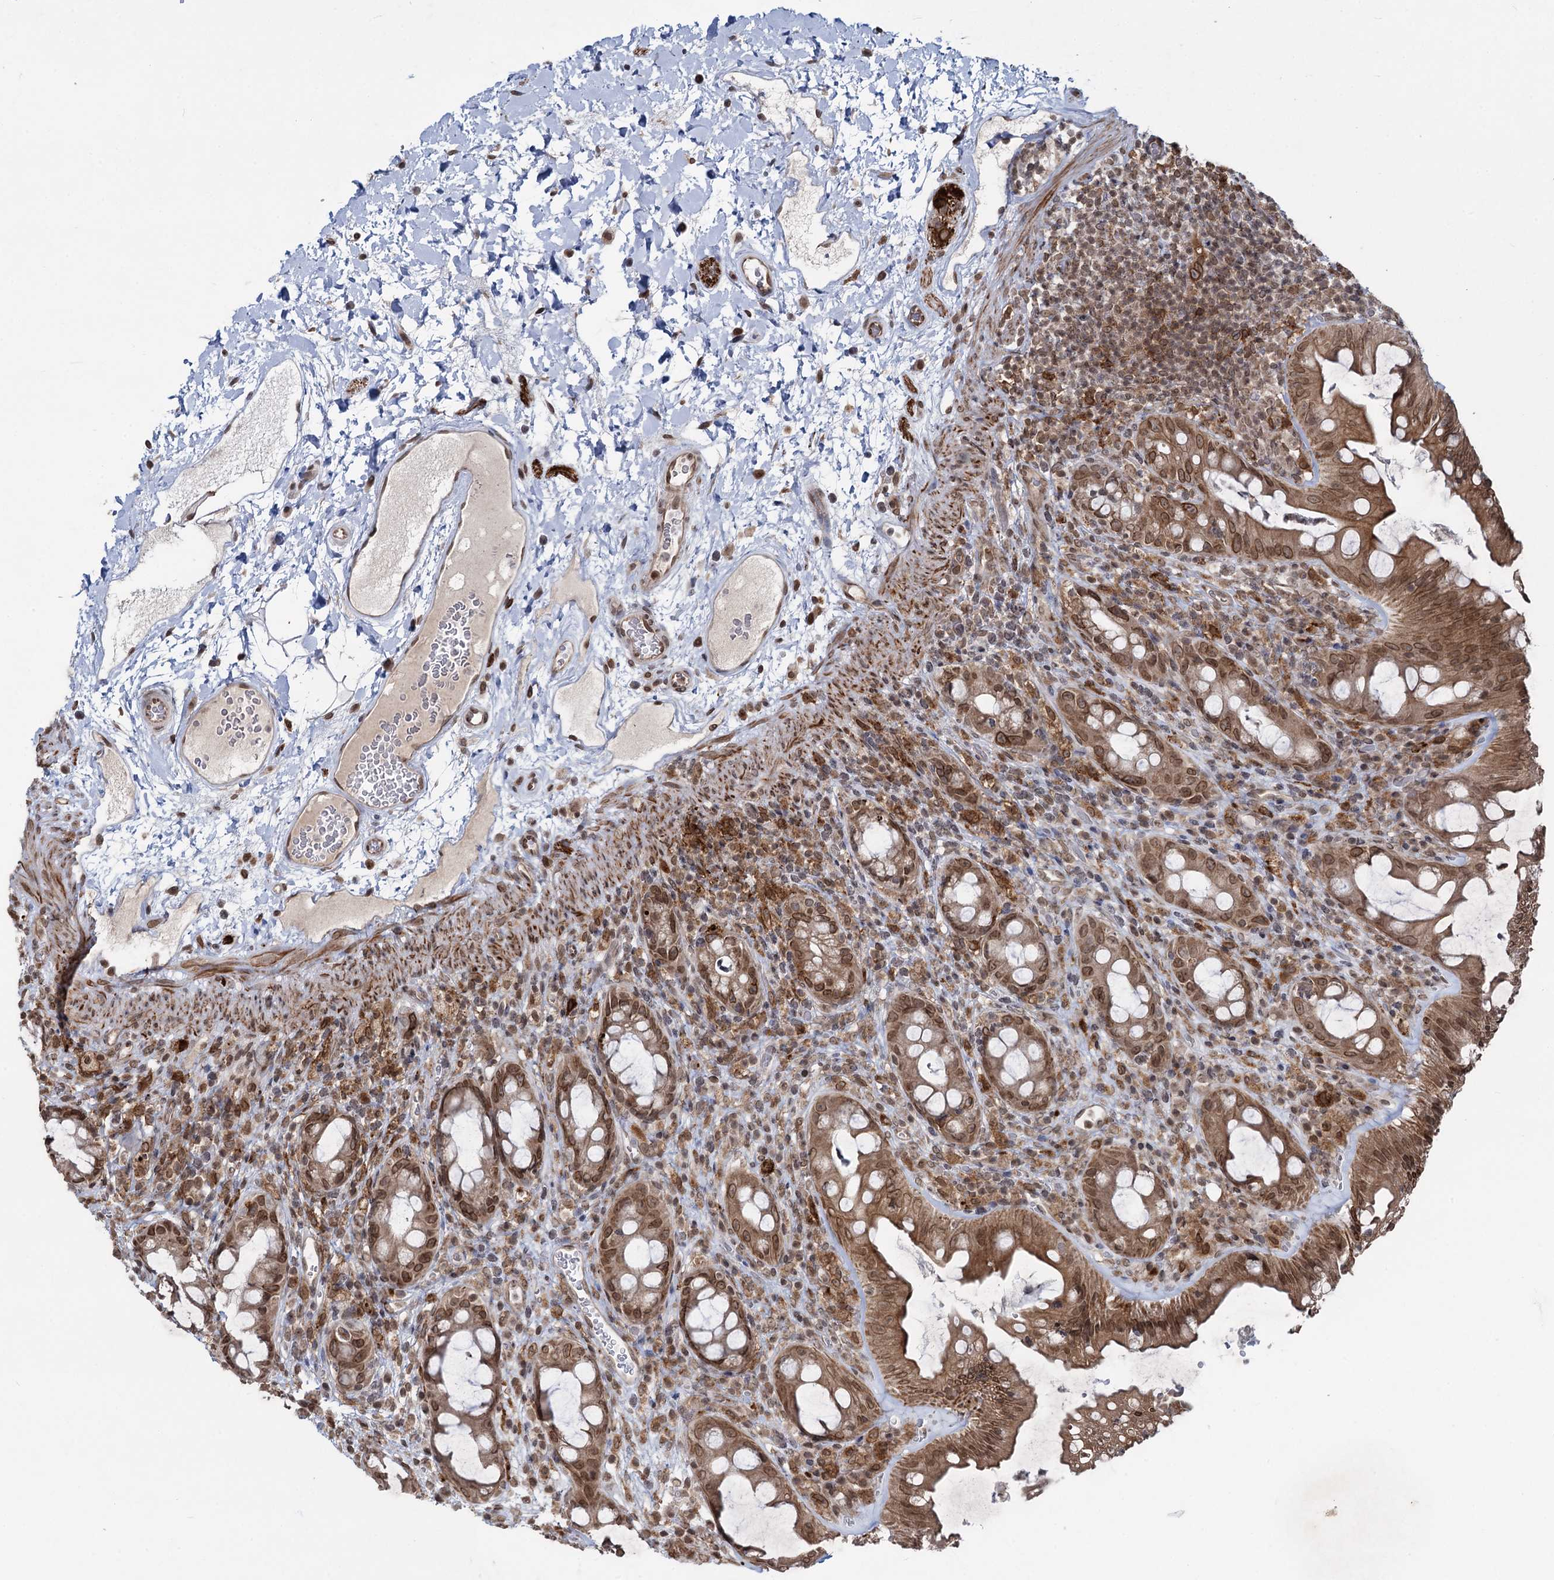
{"staining": {"intensity": "moderate", "quantity": ">75%", "location": "cytoplasmic/membranous,nuclear"}, "tissue": "rectum", "cell_type": "Glandular cells", "image_type": "normal", "snomed": [{"axis": "morphology", "description": "Normal tissue, NOS"}, {"axis": "topography", "description": "Rectum"}], "caption": "IHC image of normal human rectum stained for a protein (brown), which reveals medium levels of moderate cytoplasmic/membranous,nuclear expression in approximately >75% of glandular cells.", "gene": "RNF6", "patient": {"sex": "female", "age": 57}}